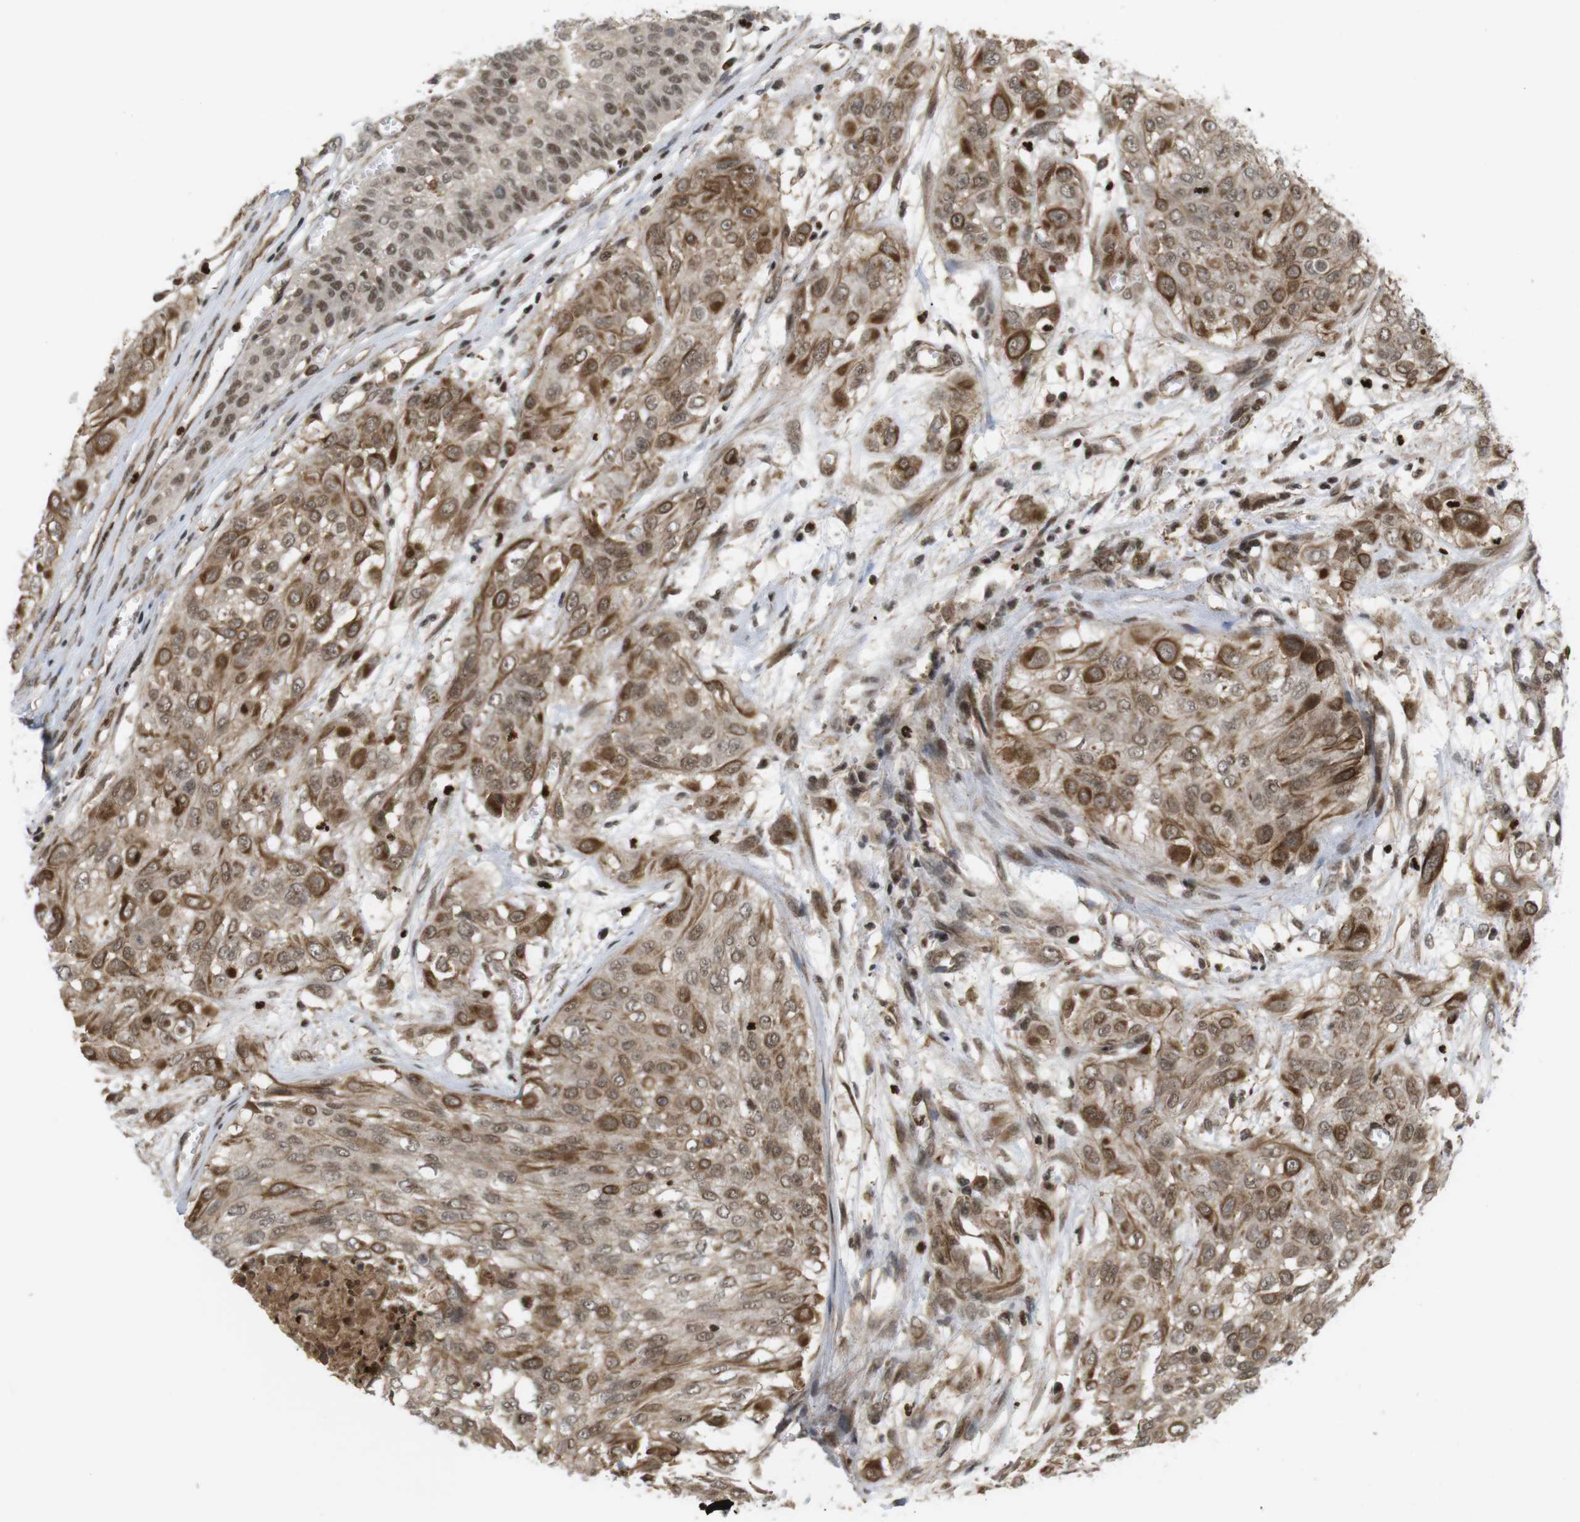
{"staining": {"intensity": "moderate", "quantity": ">75%", "location": "cytoplasmic/membranous,nuclear"}, "tissue": "urothelial cancer", "cell_type": "Tumor cells", "image_type": "cancer", "snomed": [{"axis": "morphology", "description": "Urothelial carcinoma, High grade"}, {"axis": "topography", "description": "Urinary bladder"}], "caption": "Human urothelial cancer stained with a brown dye displays moderate cytoplasmic/membranous and nuclear positive expression in approximately >75% of tumor cells.", "gene": "SP2", "patient": {"sex": "male", "age": 57}}